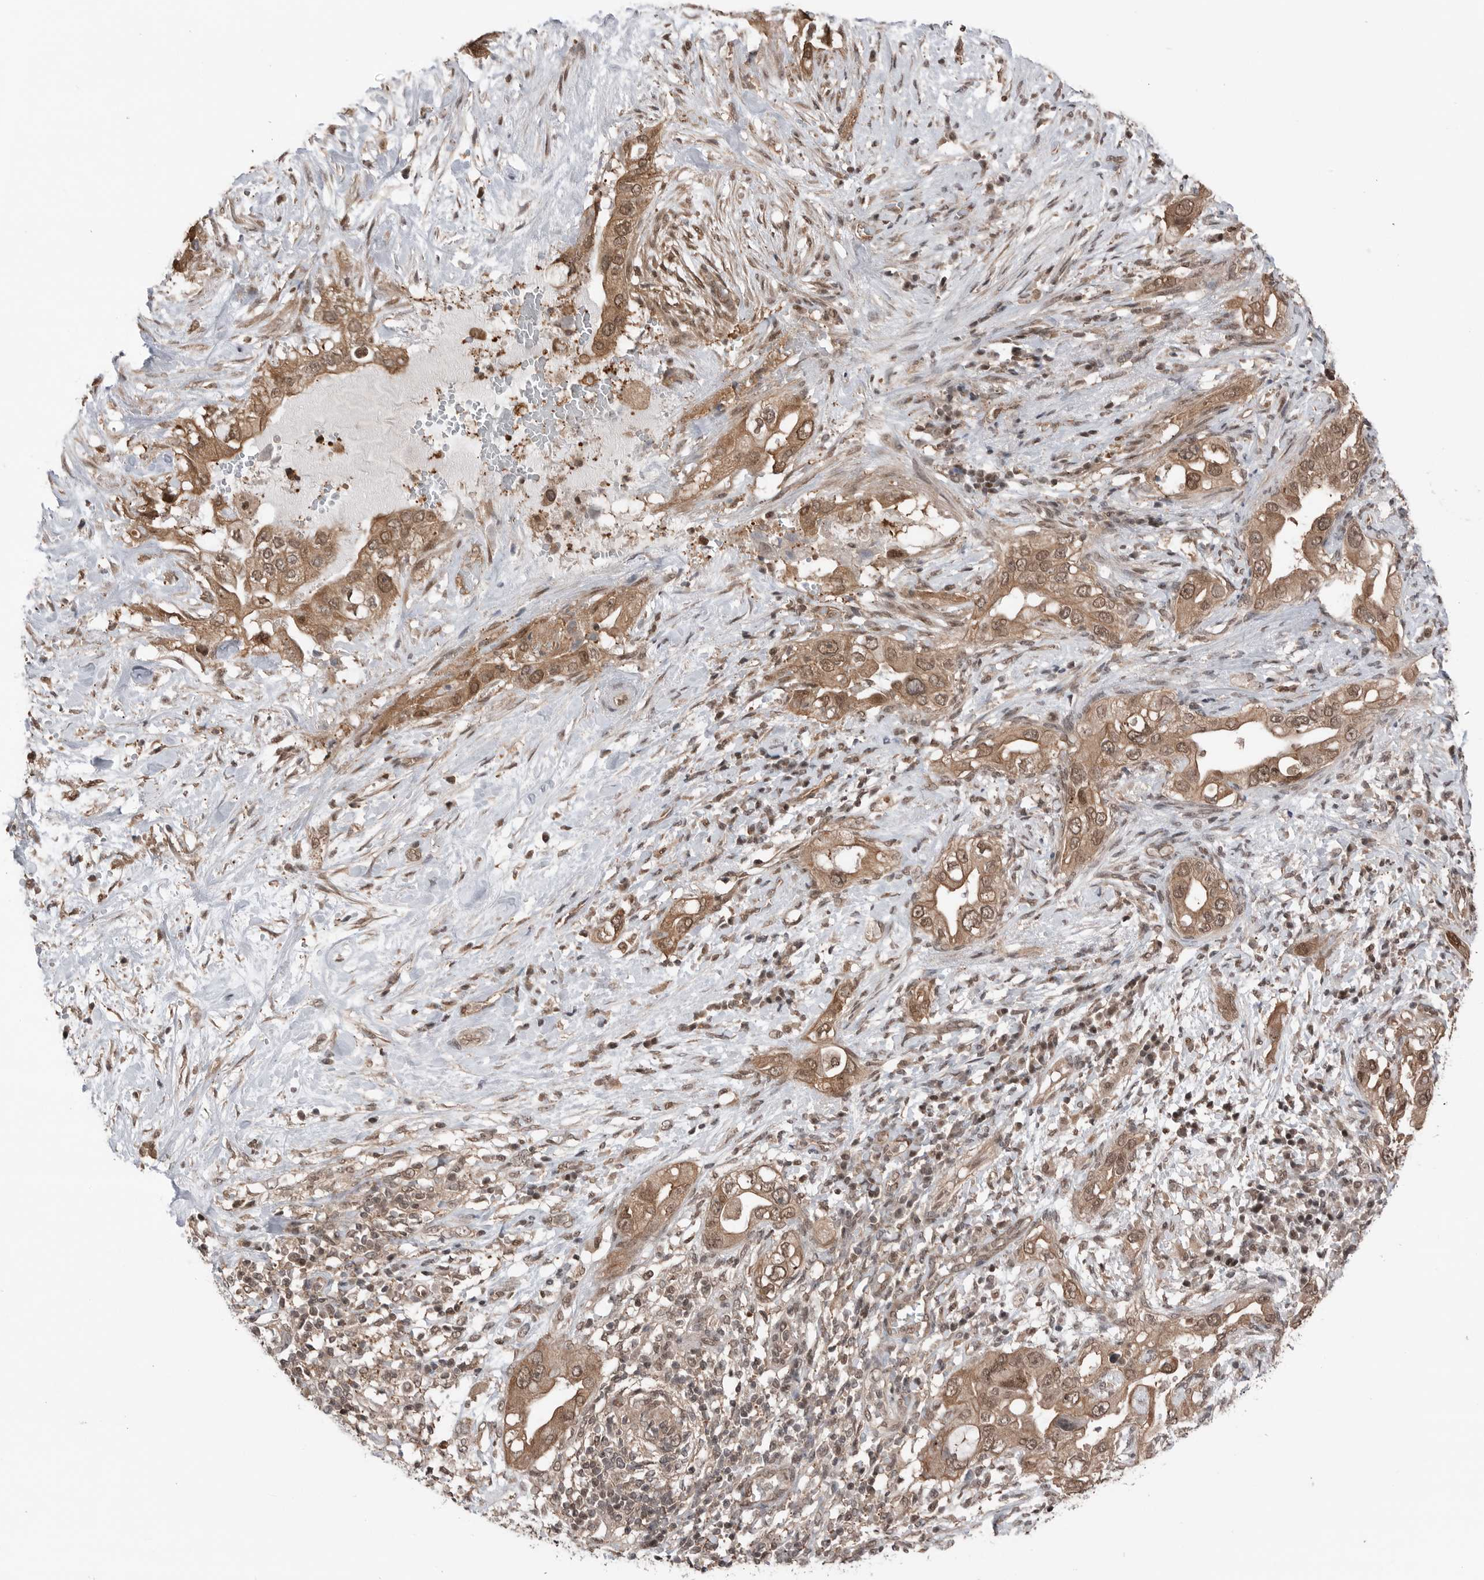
{"staining": {"intensity": "moderate", "quantity": ">75%", "location": "cytoplasmic/membranous,nuclear"}, "tissue": "pancreatic cancer", "cell_type": "Tumor cells", "image_type": "cancer", "snomed": [{"axis": "morphology", "description": "Inflammation, NOS"}, {"axis": "morphology", "description": "Adenocarcinoma, NOS"}, {"axis": "topography", "description": "Pancreas"}], "caption": "Immunohistochemical staining of pancreatic adenocarcinoma displays moderate cytoplasmic/membranous and nuclear protein positivity in approximately >75% of tumor cells. Nuclei are stained in blue.", "gene": "PEAK1", "patient": {"sex": "female", "age": 56}}